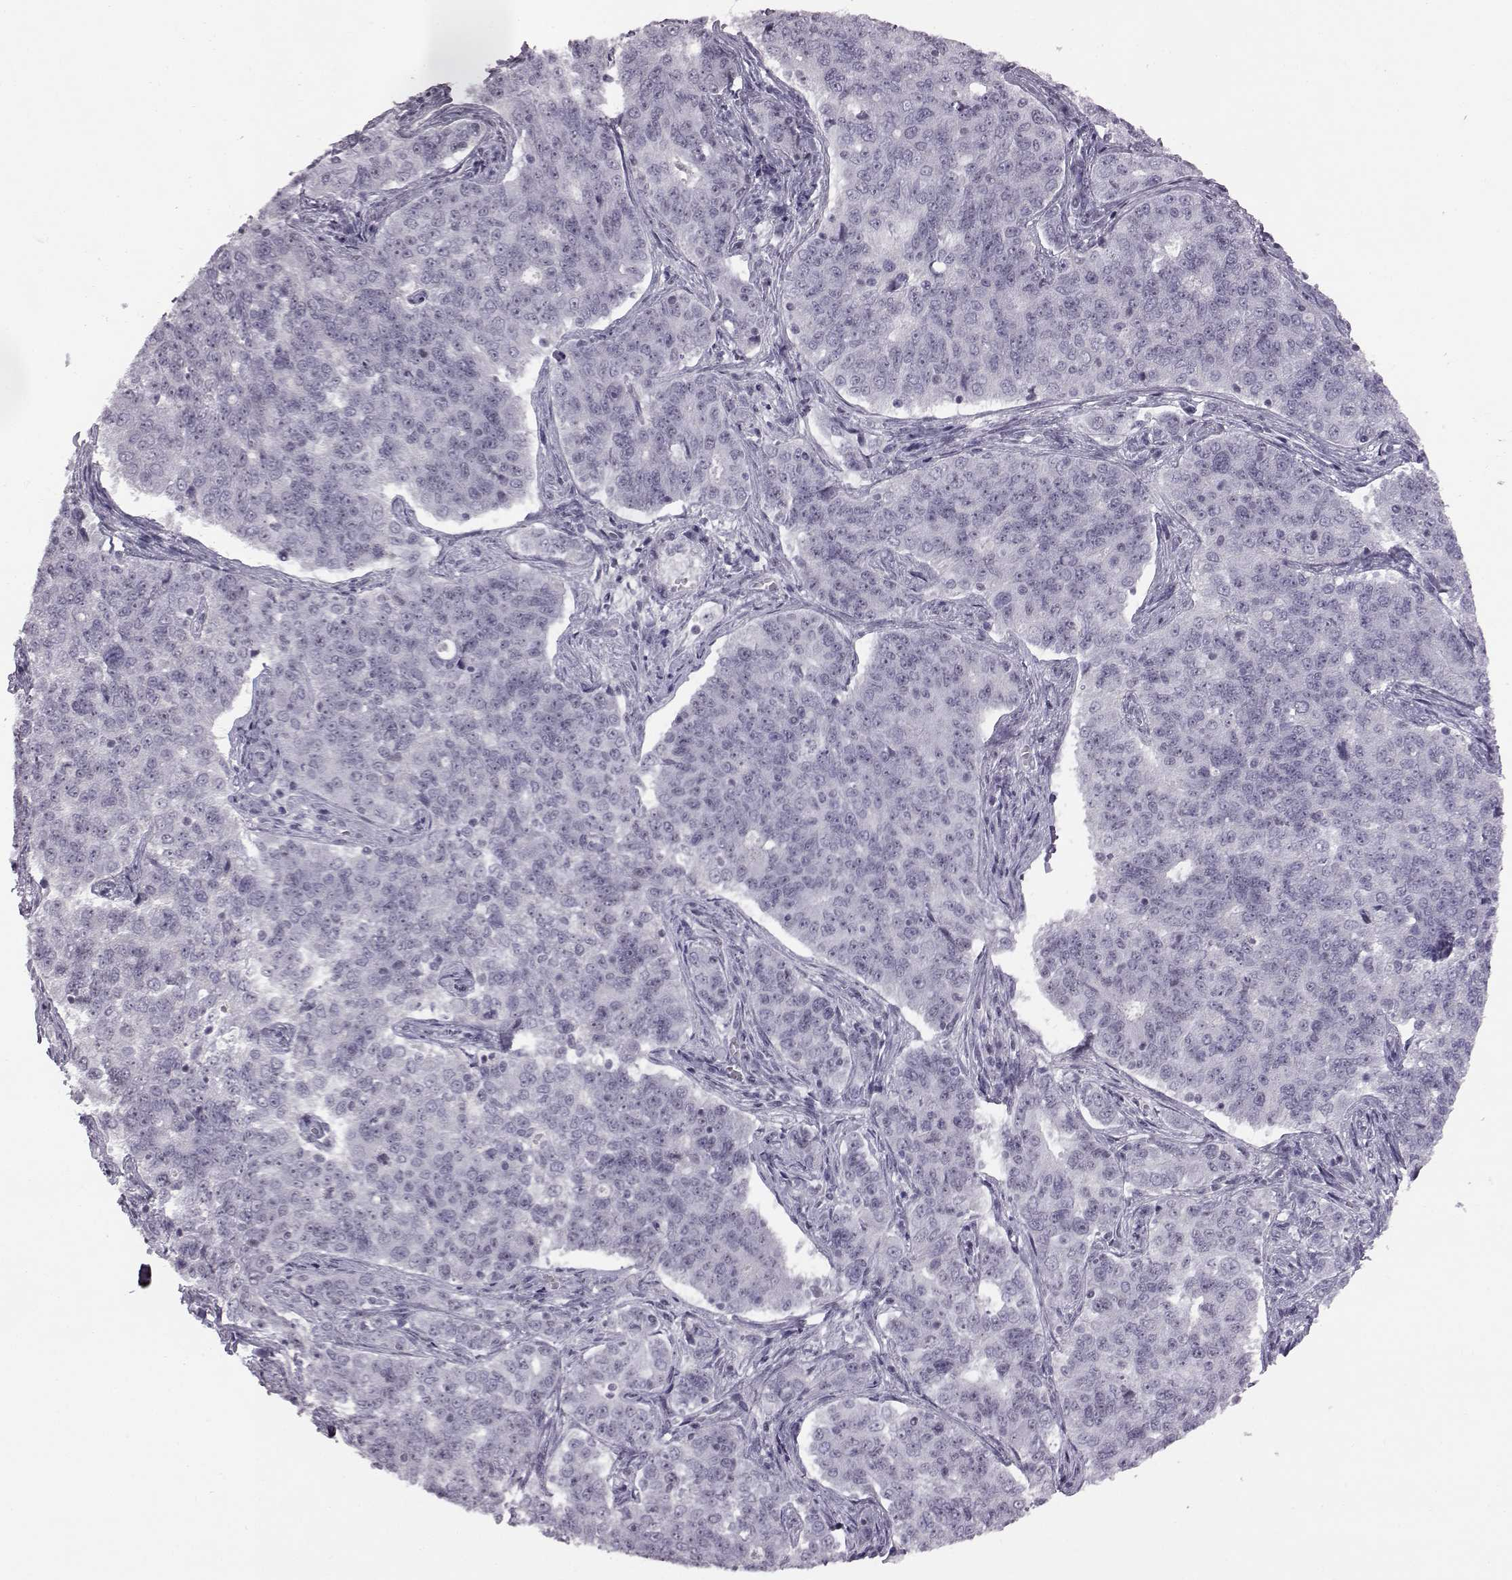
{"staining": {"intensity": "negative", "quantity": "none", "location": "none"}, "tissue": "endometrial cancer", "cell_type": "Tumor cells", "image_type": "cancer", "snomed": [{"axis": "morphology", "description": "Adenocarcinoma, NOS"}, {"axis": "topography", "description": "Endometrium"}], "caption": "A micrograph of endometrial cancer (adenocarcinoma) stained for a protein reveals no brown staining in tumor cells.", "gene": "ADGRG2", "patient": {"sex": "female", "age": 43}}